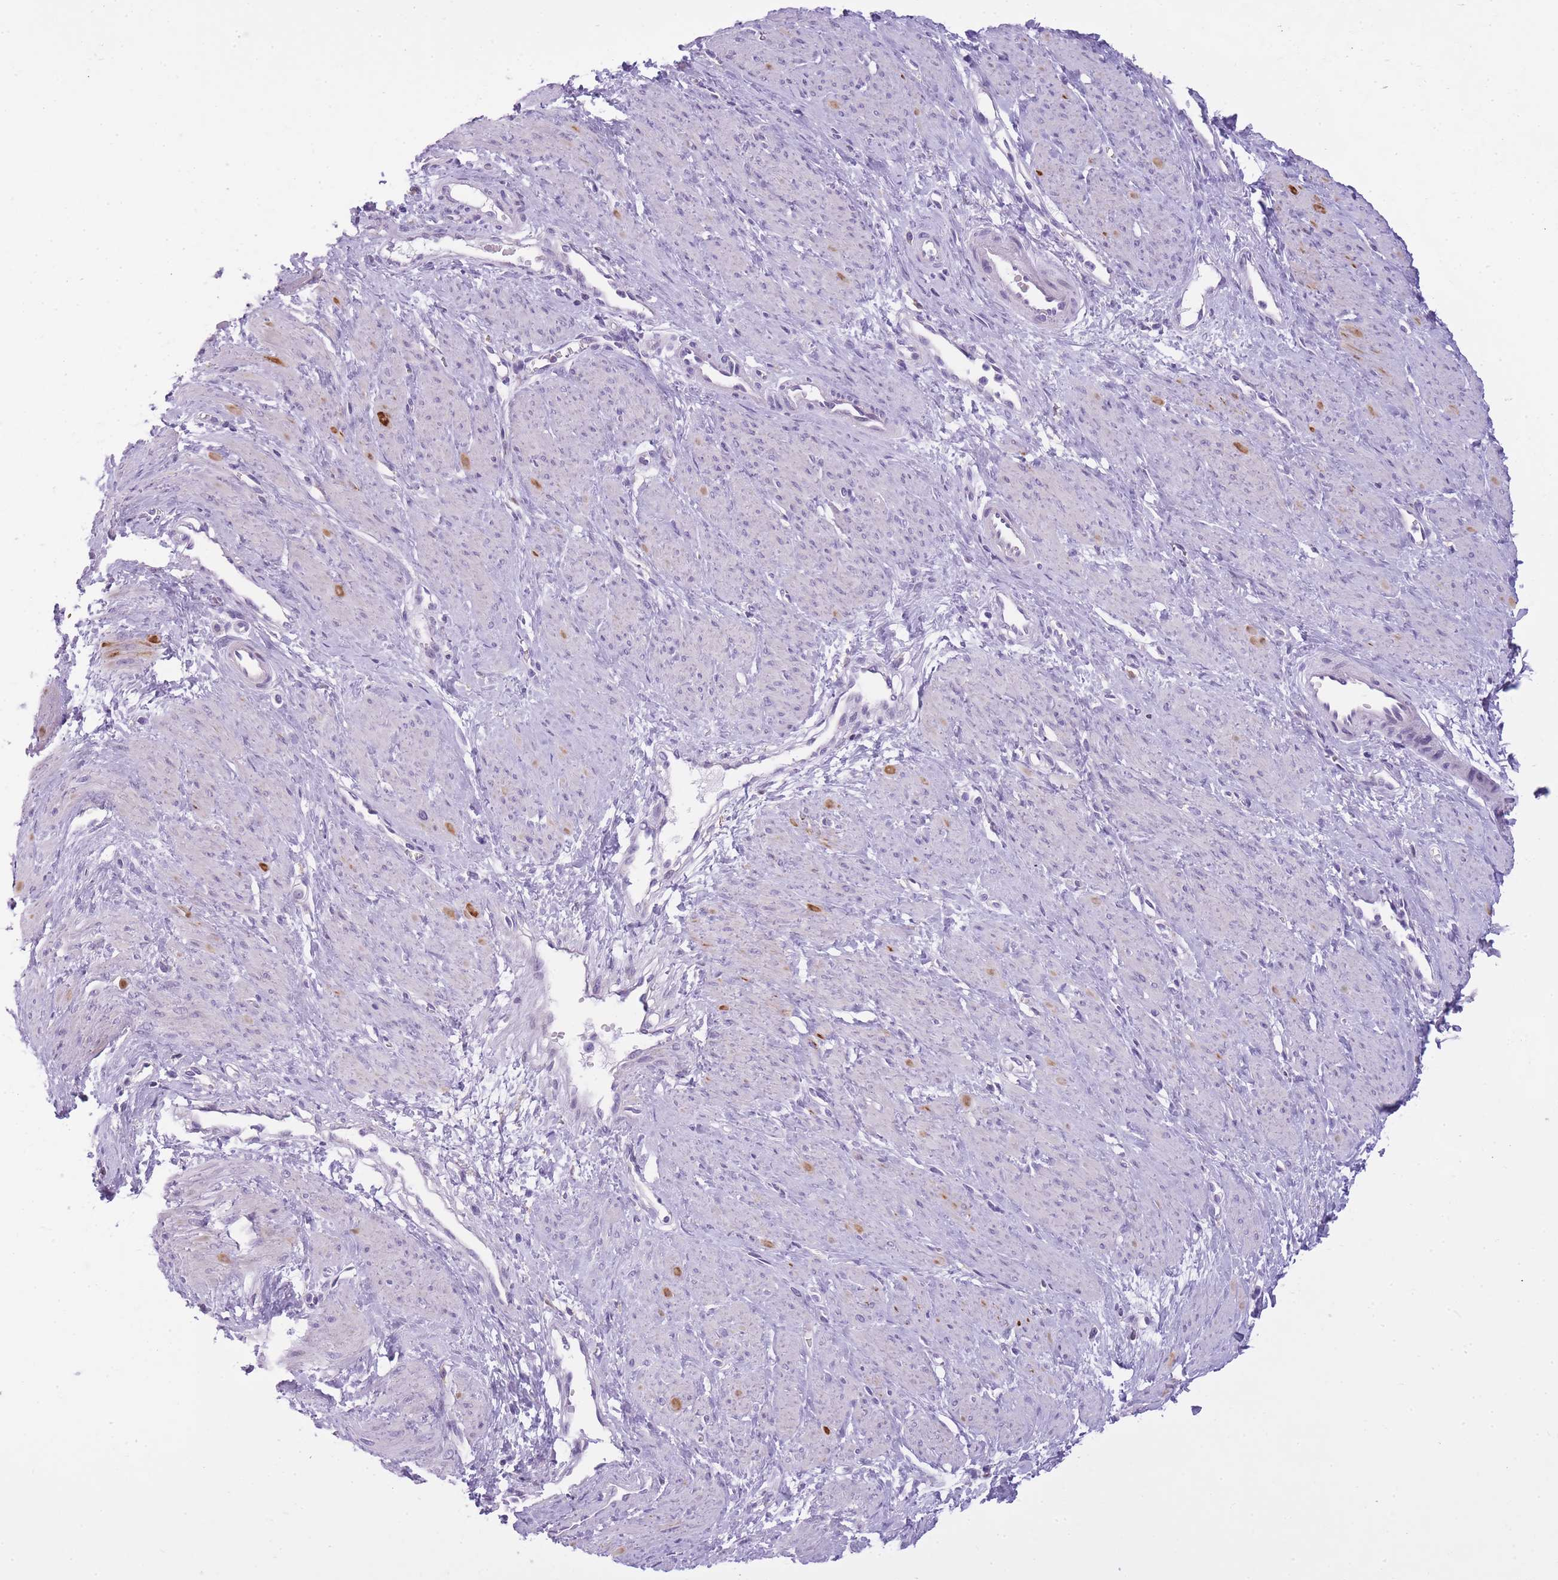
{"staining": {"intensity": "negative", "quantity": "none", "location": "none"}, "tissue": "smooth muscle", "cell_type": "Smooth muscle cells", "image_type": "normal", "snomed": [{"axis": "morphology", "description": "Normal tissue, NOS"}, {"axis": "topography", "description": "Smooth muscle"}, {"axis": "topography", "description": "Uterus"}], "caption": "Immunohistochemistry photomicrograph of benign smooth muscle stained for a protein (brown), which exhibits no positivity in smooth muscle cells.", "gene": "RADX", "patient": {"sex": "female", "age": 39}}